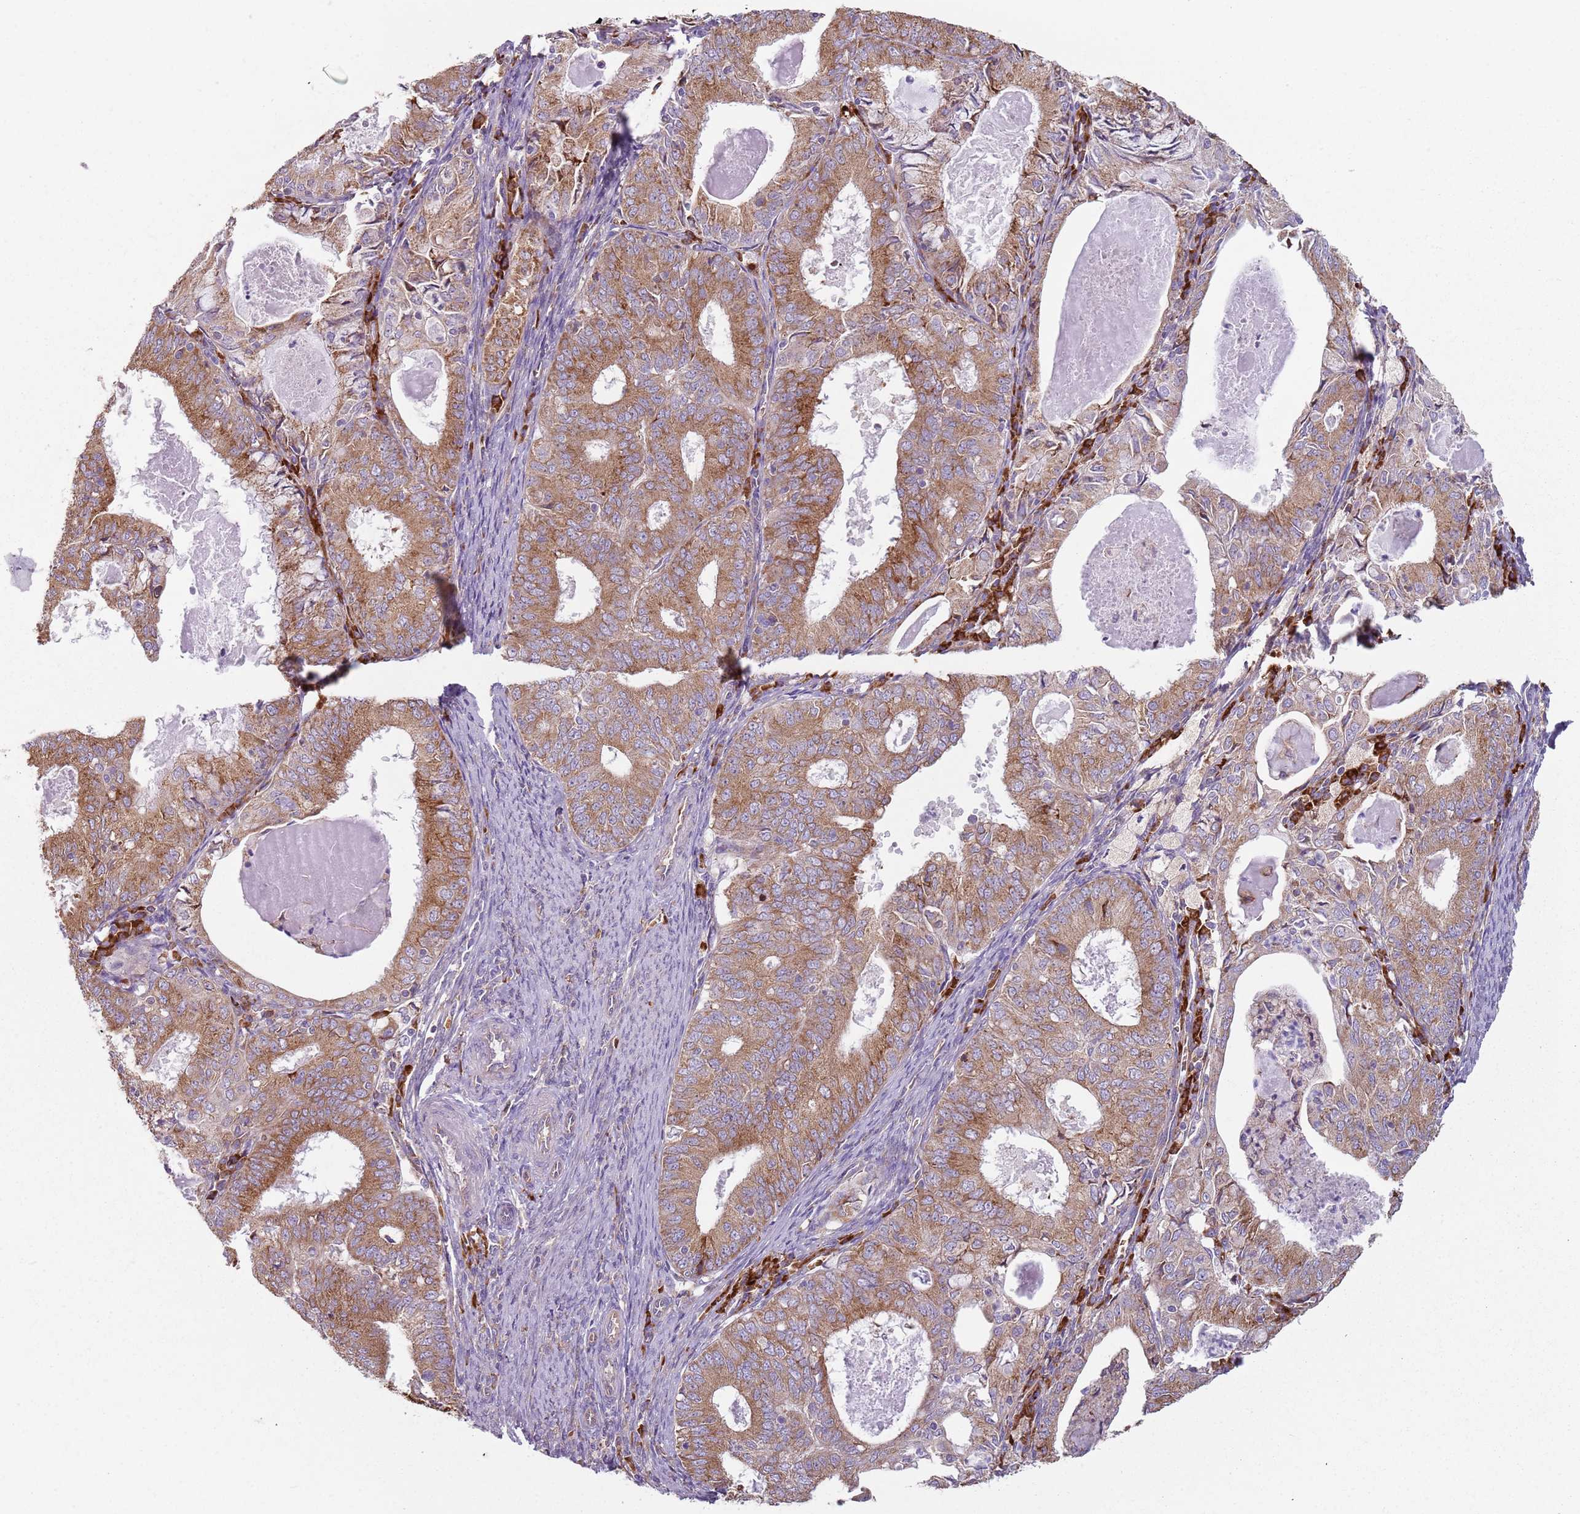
{"staining": {"intensity": "moderate", "quantity": ">75%", "location": "cytoplasmic/membranous"}, "tissue": "endometrial cancer", "cell_type": "Tumor cells", "image_type": "cancer", "snomed": [{"axis": "morphology", "description": "Adenocarcinoma, NOS"}, {"axis": "topography", "description": "Endometrium"}], "caption": "Endometrial adenocarcinoma stained with a brown dye exhibits moderate cytoplasmic/membranous positive staining in about >75% of tumor cells.", "gene": "SPATA2", "patient": {"sex": "female", "age": 57}}